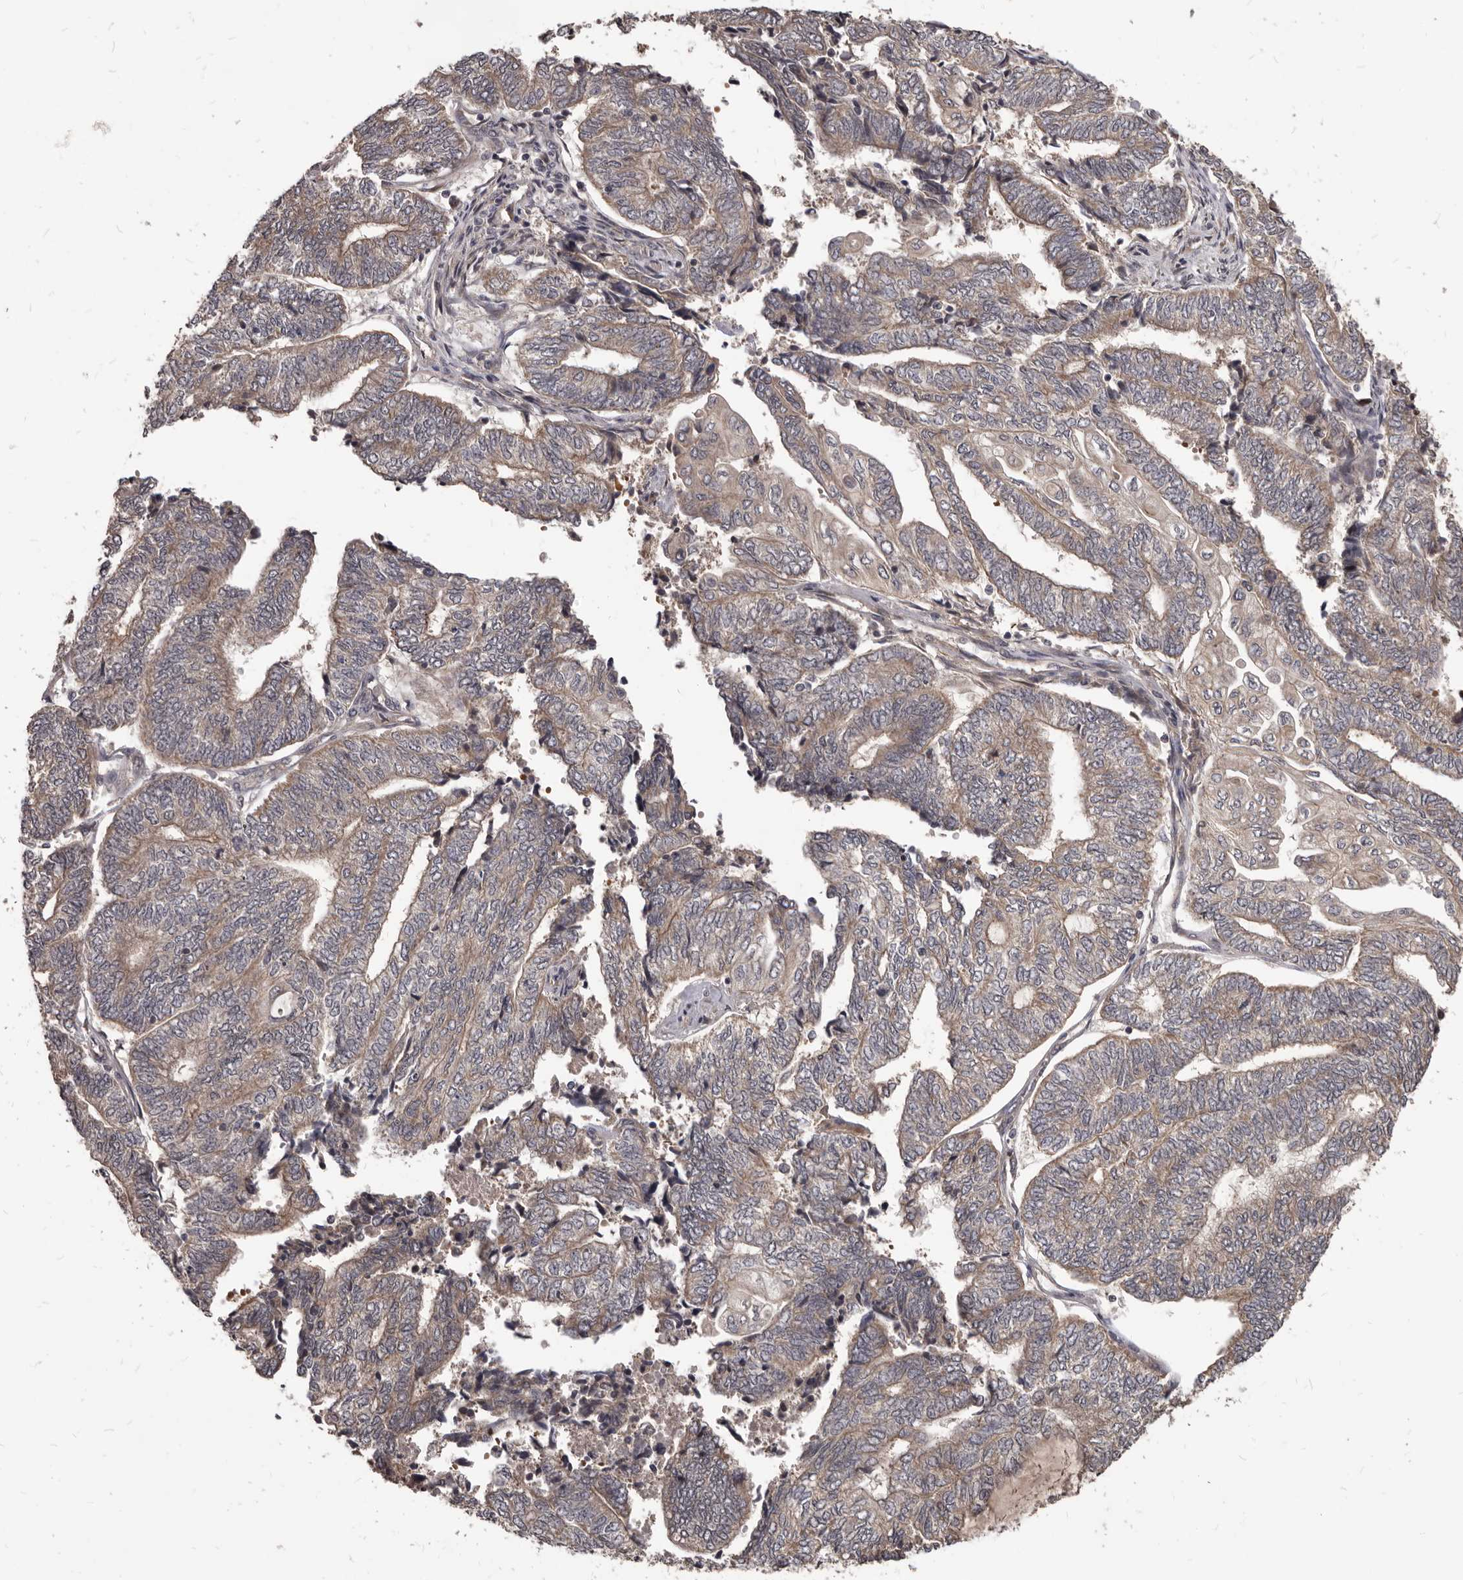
{"staining": {"intensity": "weak", "quantity": ">75%", "location": "cytoplasmic/membranous"}, "tissue": "endometrial cancer", "cell_type": "Tumor cells", "image_type": "cancer", "snomed": [{"axis": "morphology", "description": "Adenocarcinoma, NOS"}, {"axis": "topography", "description": "Uterus"}, {"axis": "topography", "description": "Endometrium"}], "caption": "Endometrial adenocarcinoma tissue demonstrates weak cytoplasmic/membranous positivity in about >75% of tumor cells The staining is performed using DAB (3,3'-diaminobenzidine) brown chromogen to label protein expression. The nuclei are counter-stained blue using hematoxylin.", "gene": "GABPB2", "patient": {"sex": "female", "age": 70}}